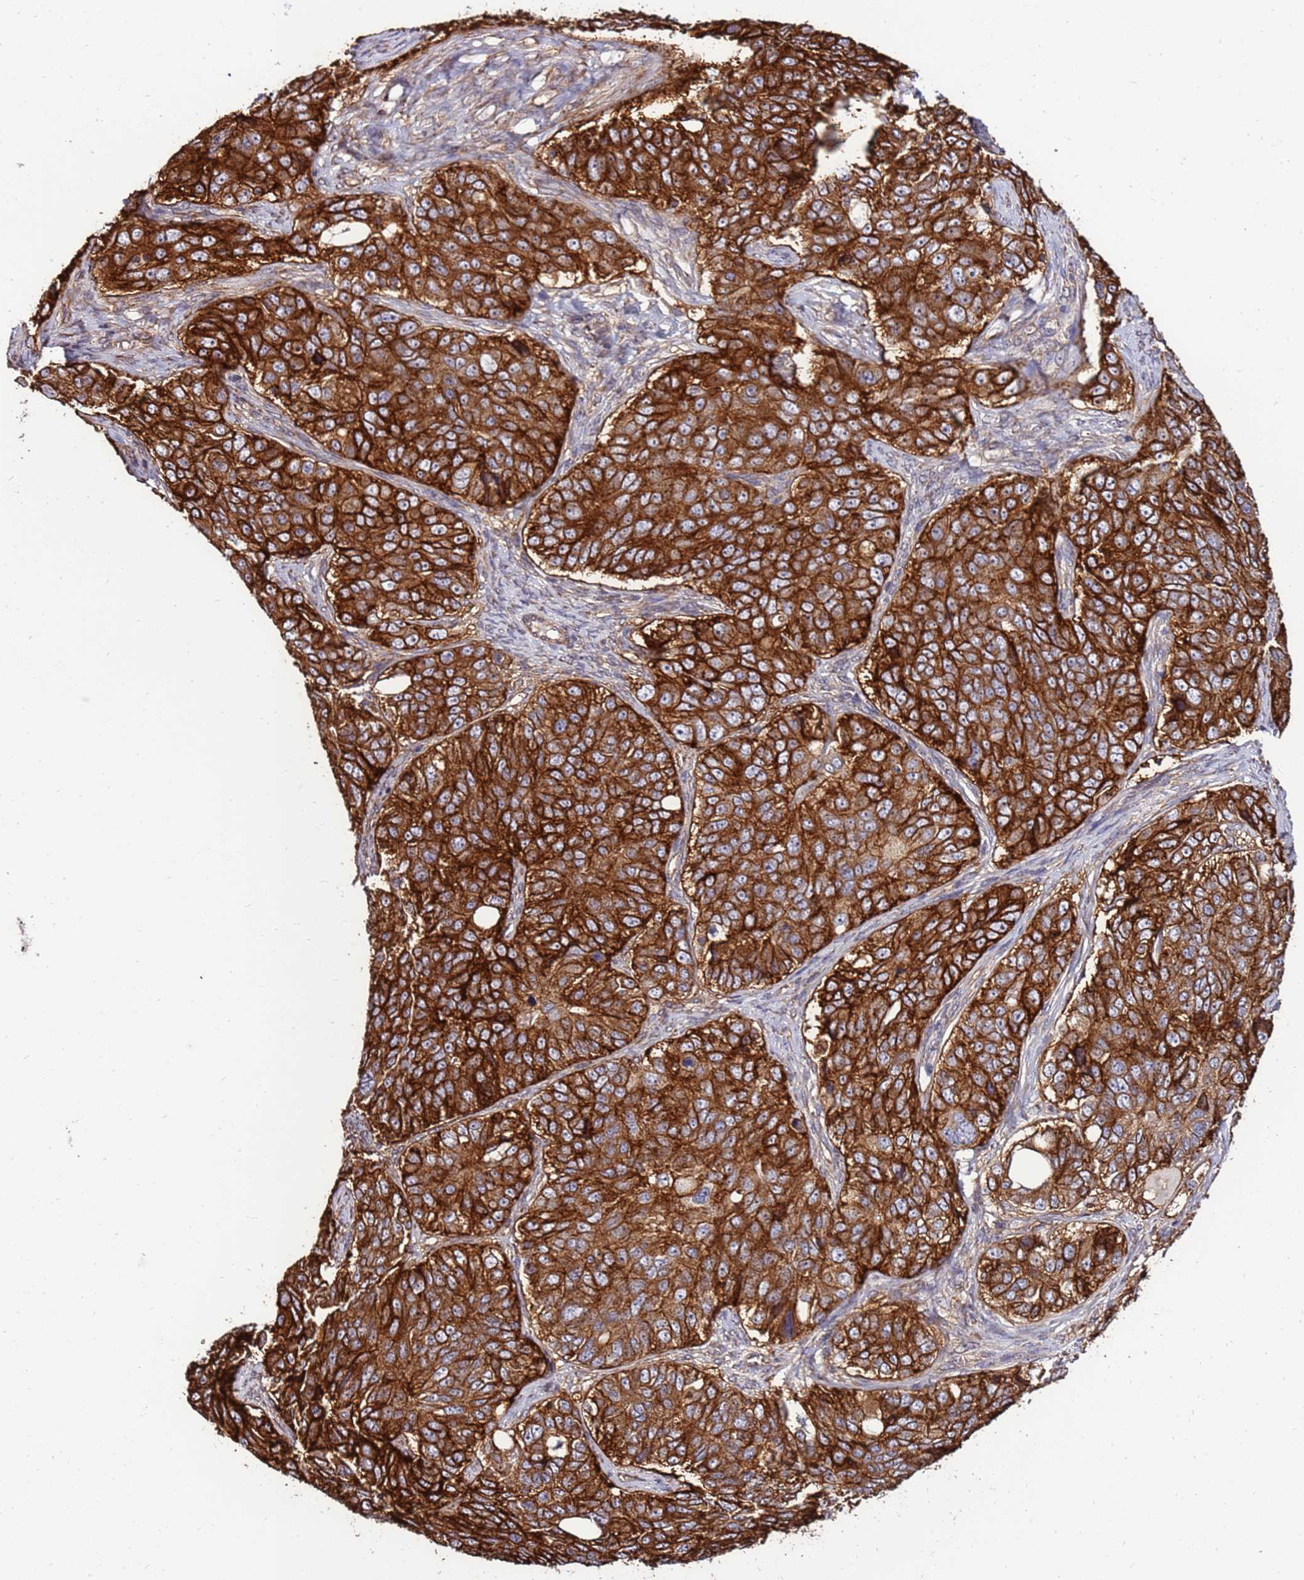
{"staining": {"intensity": "strong", "quantity": ">75%", "location": "cytoplasmic/membranous"}, "tissue": "ovarian cancer", "cell_type": "Tumor cells", "image_type": "cancer", "snomed": [{"axis": "morphology", "description": "Carcinoma, endometroid"}, {"axis": "topography", "description": "Ovary"}], "caption": "The image exhibits staining of ovarian cancer (endometroid carcinoma), revealing strong cytoplasmic/membranous protein expression (brown color) within tumor cells.", "gene": "SLC44A5", "patient": {"sex": "female", "age": 51}}